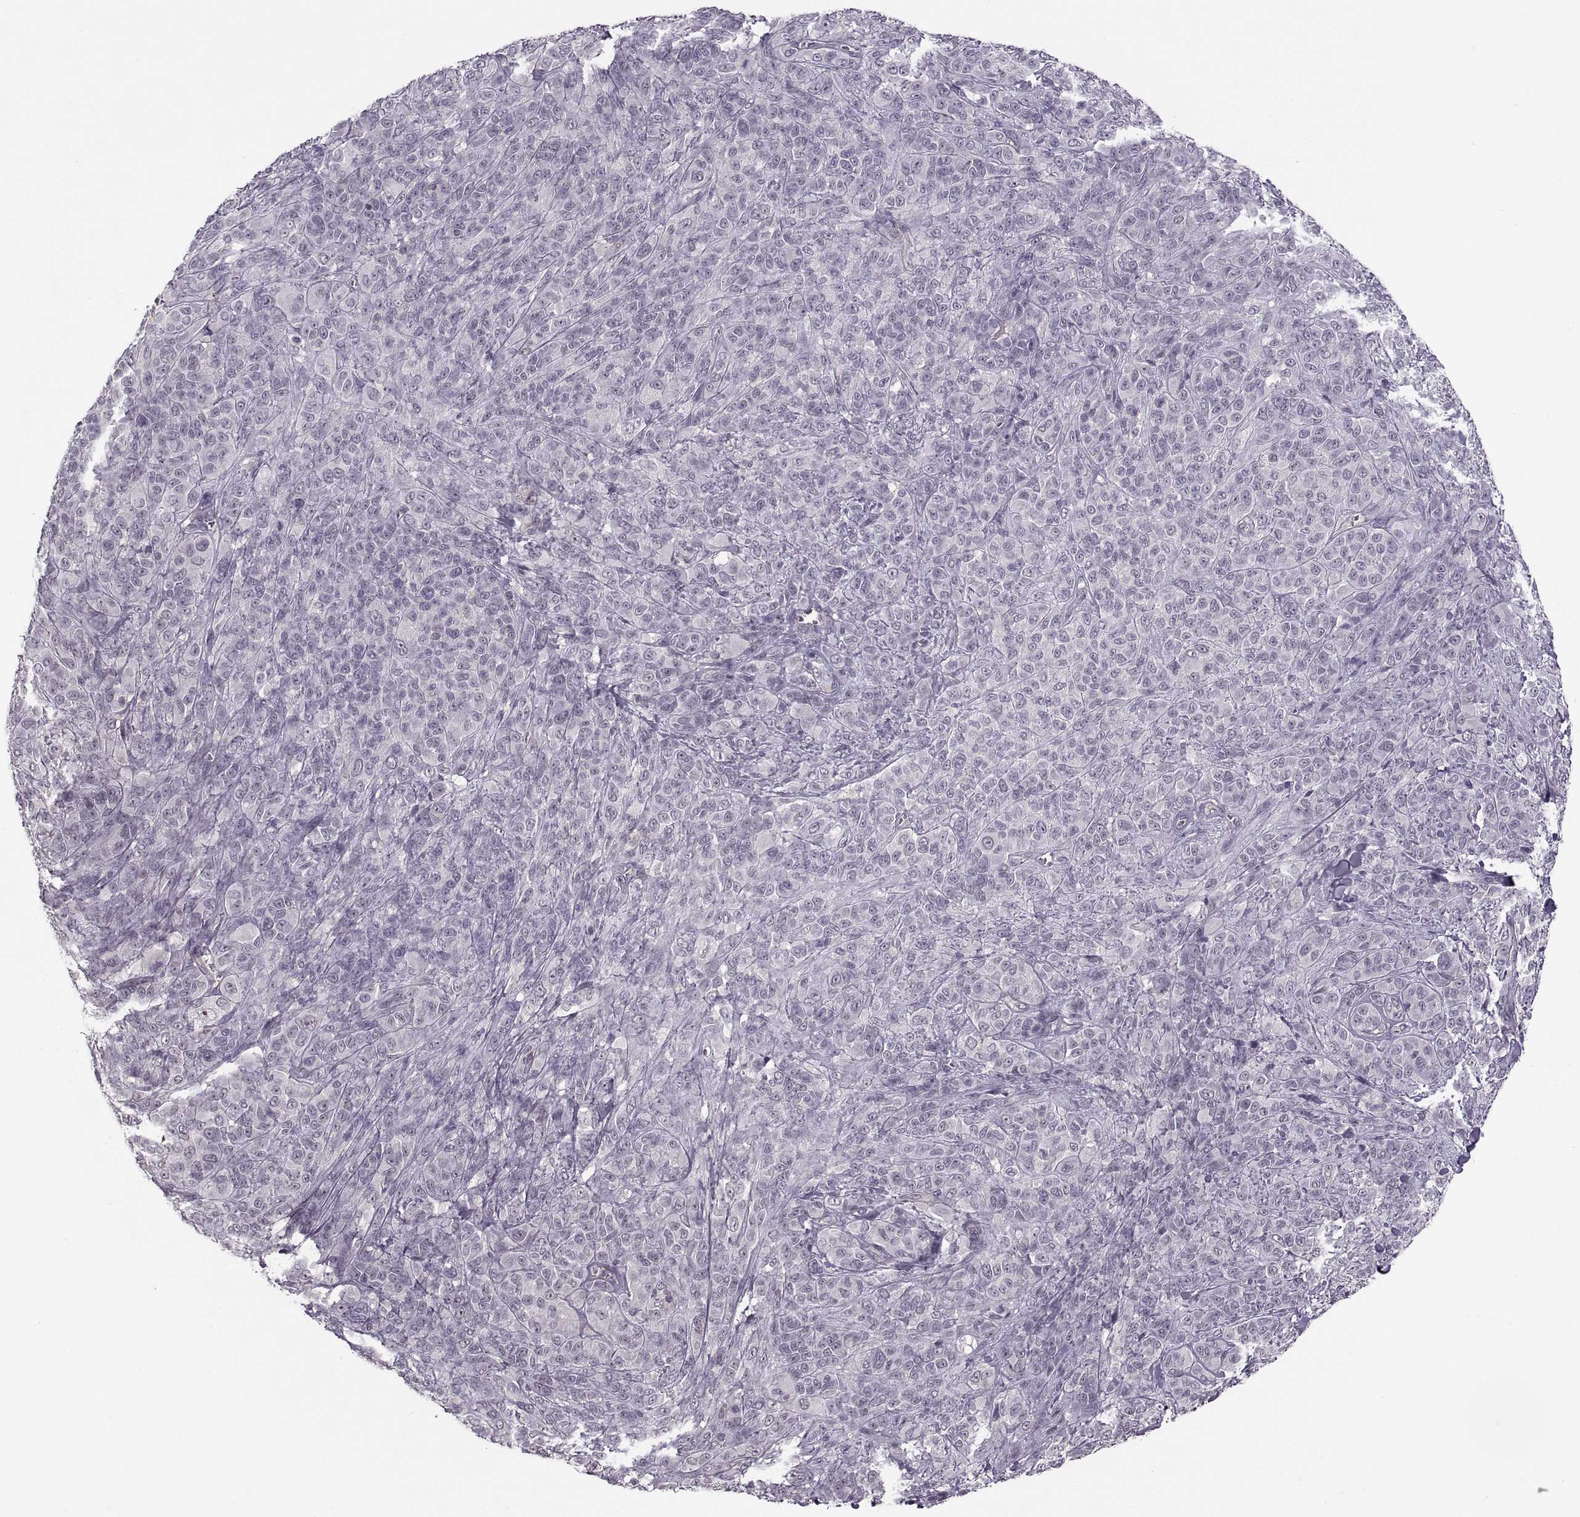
{"staining": {"intensity": "weak", "quantity": "<25%", "location": "nuclear"}, "tissue": "melanoma", "cell_type": "Tumor cells", "image_type": "cancer", "snomed": [{"axis": "morphology", "description": "Malignant melanoma, NOS"}, {"axis": "topography", "description": "Skin"}], "caption": "This is an immunohistochemistry photomicrograph of malignant melanoma. There is no staining in tumor cells.", "gene": "LUZP2", "patient": {"sex": "female", "age": 87}}